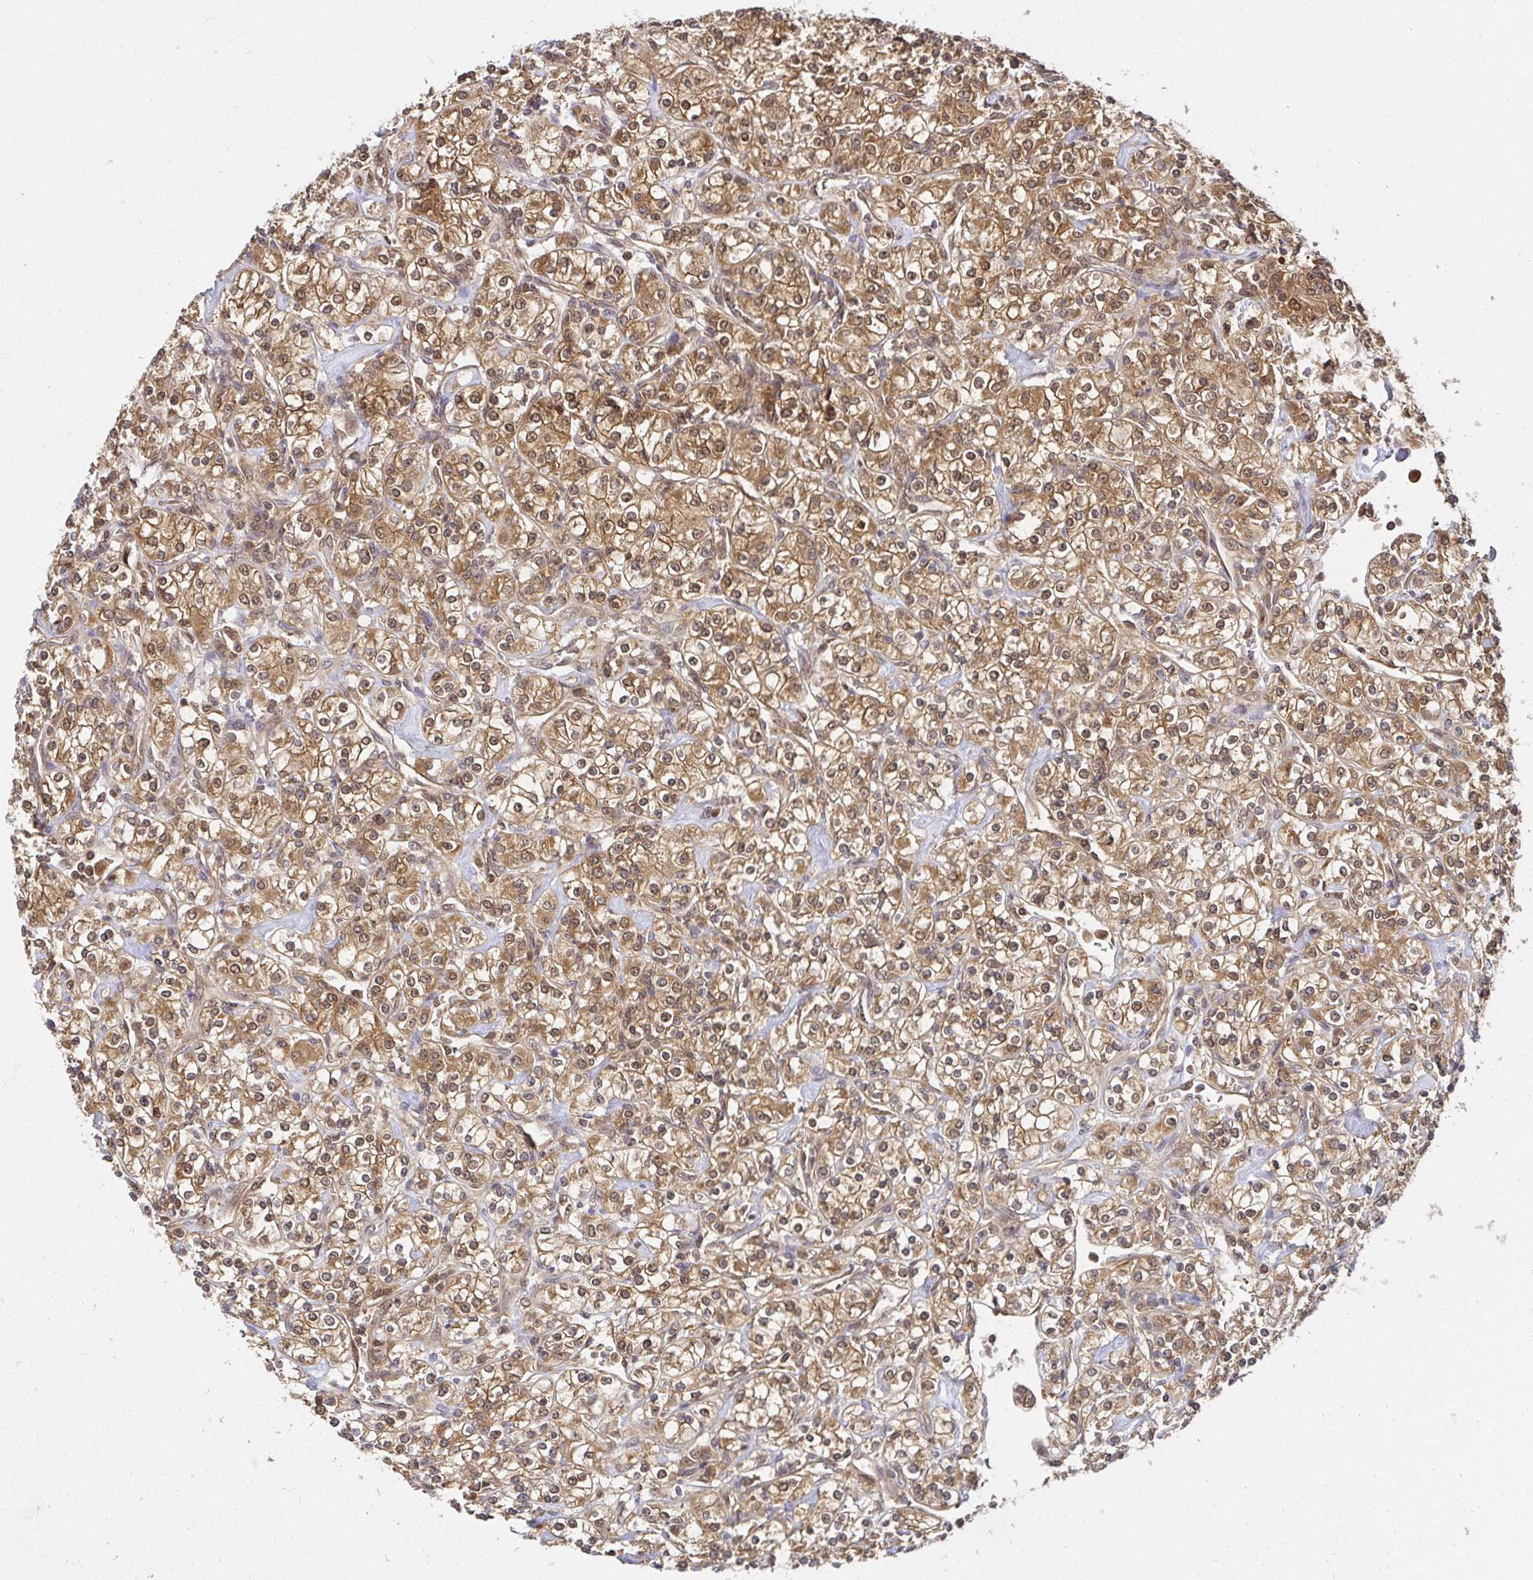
{"staining": {"intensity": "moderate", "quantity": ">75%", "location": "cytoplasmic/membranous,nuclear"}, "tissue": "renal cancer", "cell_type": "Tumor cells", "image_type": "cancer", "snomed": [{"axis": "morphology", "description": "Adenocarcinoma, NOS"}, {"axis": "topography", "description": "Kidney"}], "caption": "A brown stain highlights moderate cytoplasmic/membranous and nuclear positivity of a protein in renal cancer tumor cells.", "gene": "PSMA4", "patient": {"sex": "male", "age": 77}}